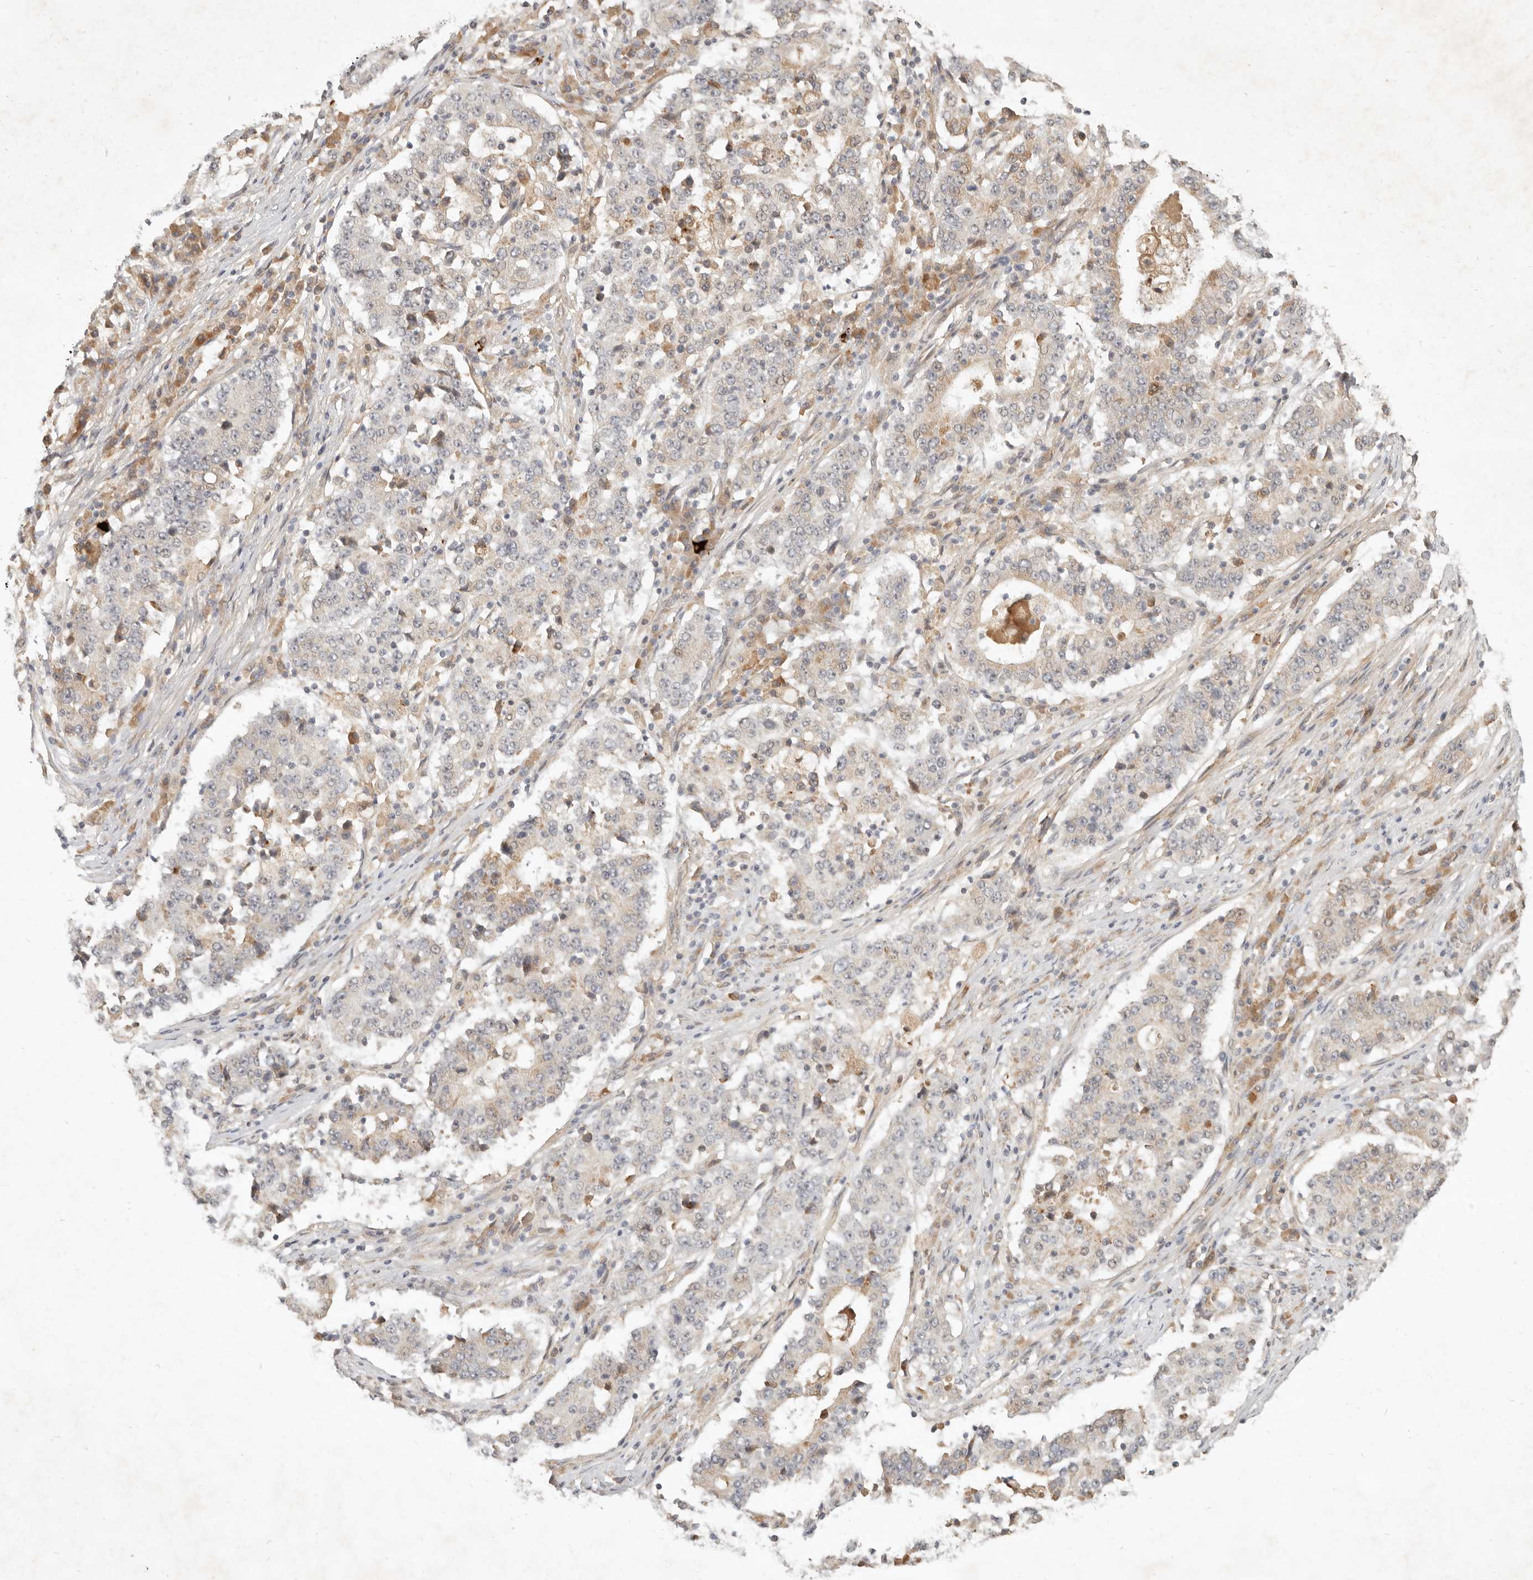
{"staining": {"intensity": "weak", "quantity": "<25%", "location": "cytoplasmic/membranous"}, "tissue": "stomach cancer", "cell_type": "Tumor cells", "image_type": "cancer", "snomed": [{"axis": "morphology", "description": "Adenocarcinoma, NOS"}, {"axis": "topography", "description": "Stomach"}], "caption": "Immunohistochemistry (IHC) image of human stomach adenocarcinoma stained for a protein (brown), which reveals no positivity in tumor cells.", "gene": "UBXN11", "patient": {"sex": "male", "age": 59}}